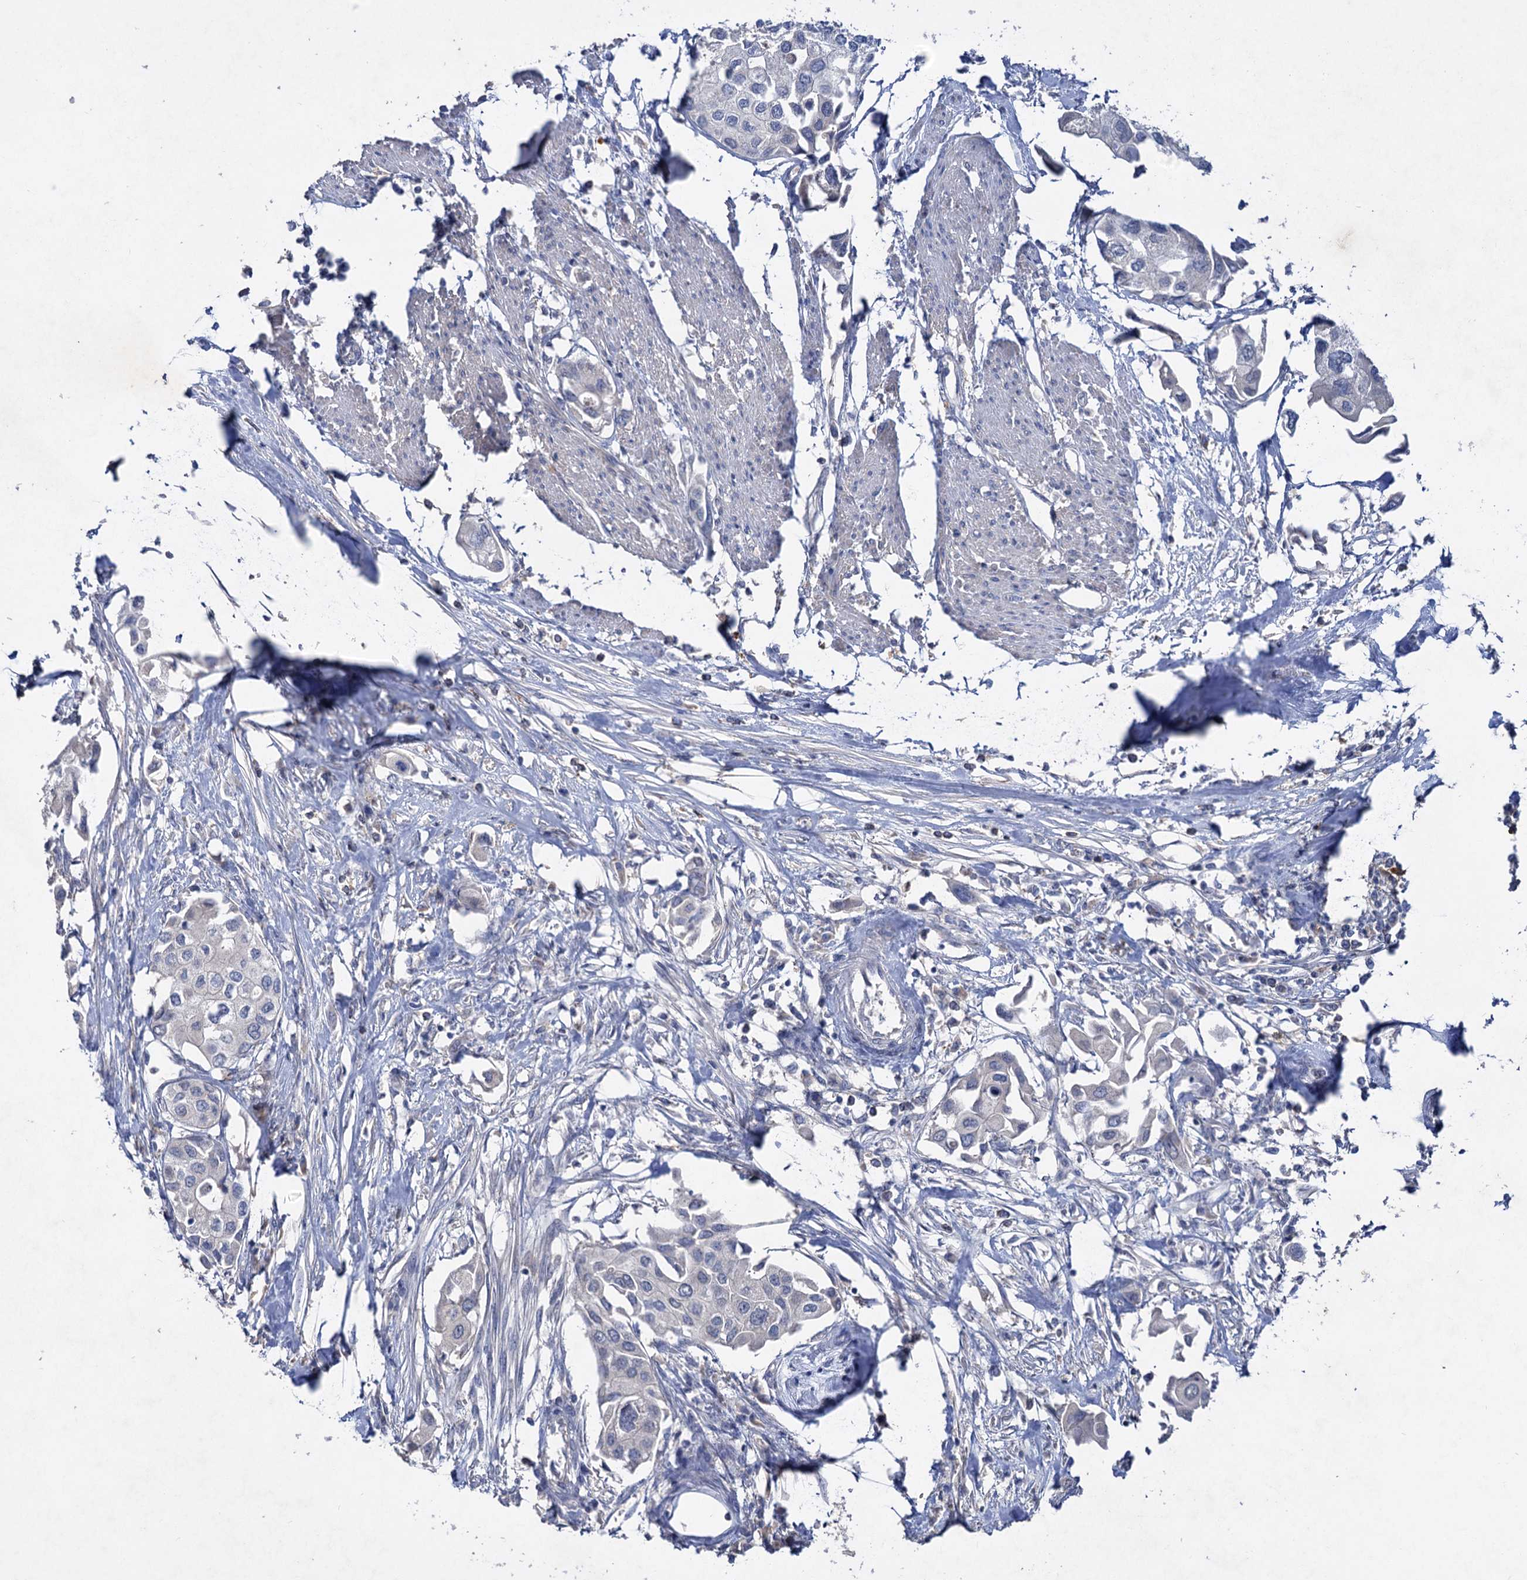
{"staining": {"intensity": "negative", "quantity": "none", "location": "none"}, "tissue": "urothelial cancer", "cell_type": "Tumor cells", "image_type": "cancer", "snomed": [{"axis": "morphology", "description": "Urothelial carcinoma, High grade"}, {"axis": "topography", "description": "Urinary bladder"}], "caption": "There is no significant staining in tumor cells of urothelial carcinoma (high-grade). (DAB IHC with hematoxylin counter stain).", "gene": "ATP4A", "patient": {"sex": "male", "age": 64}}